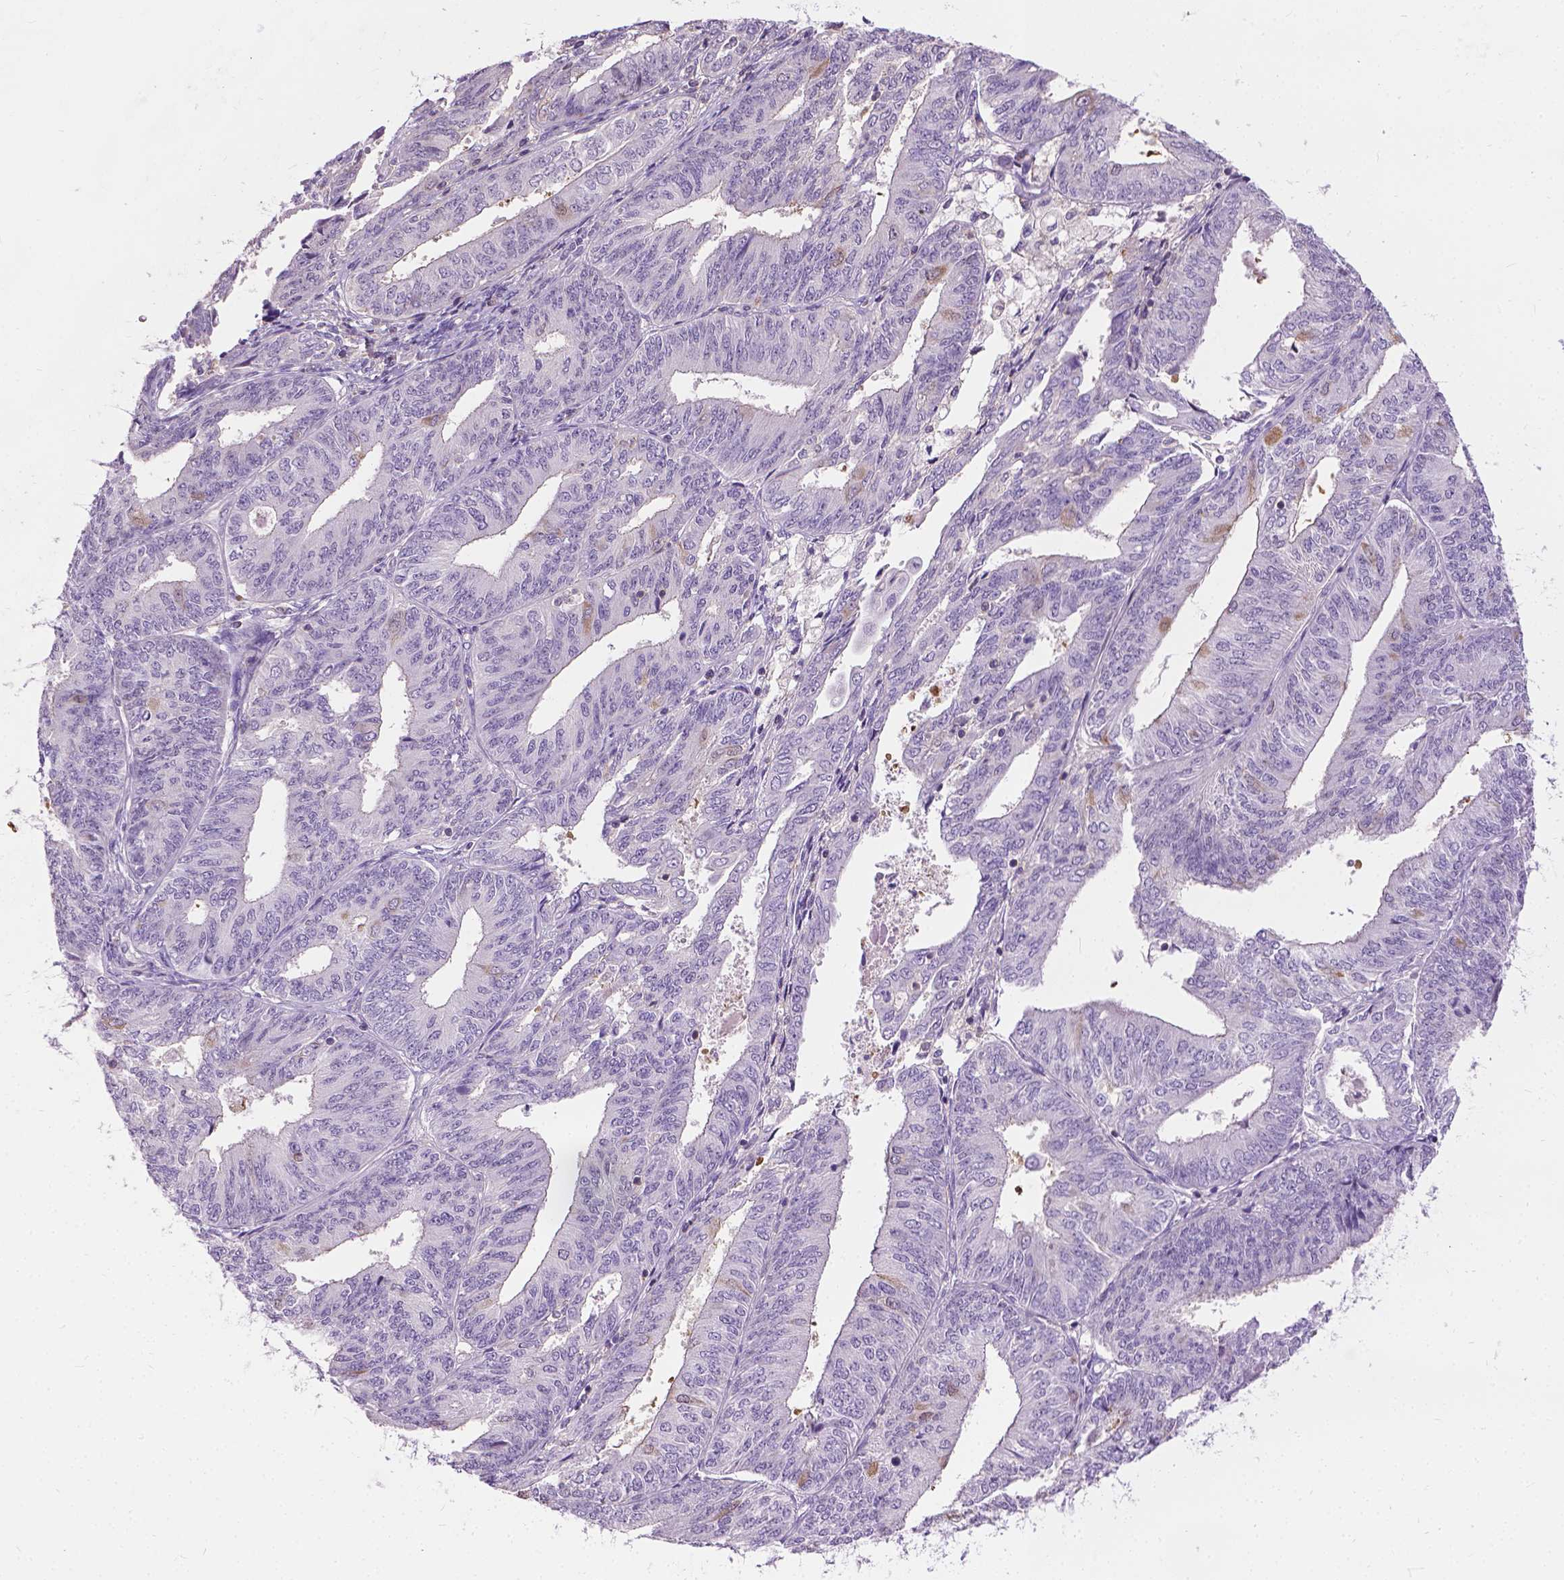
{"staining": {"intensity": "negative", "quantity": "none", "location": "none"}, "tissue": "endometrial cancer", "cell_type": "Tumor cells", "image_type": "cancer", "snomed": [{"axis": "morphology", "description": "Adenocarcinoma, NOS"}, {"axis": "topography", "description": "Endometrium"}], "caption": "This is an immunohistochemistry image of endometrial cancer (adenocarcinoma). There is no expression in tumor cells.", "gene": "JAK3", "patient": {"sex": "female", "age": 58}}